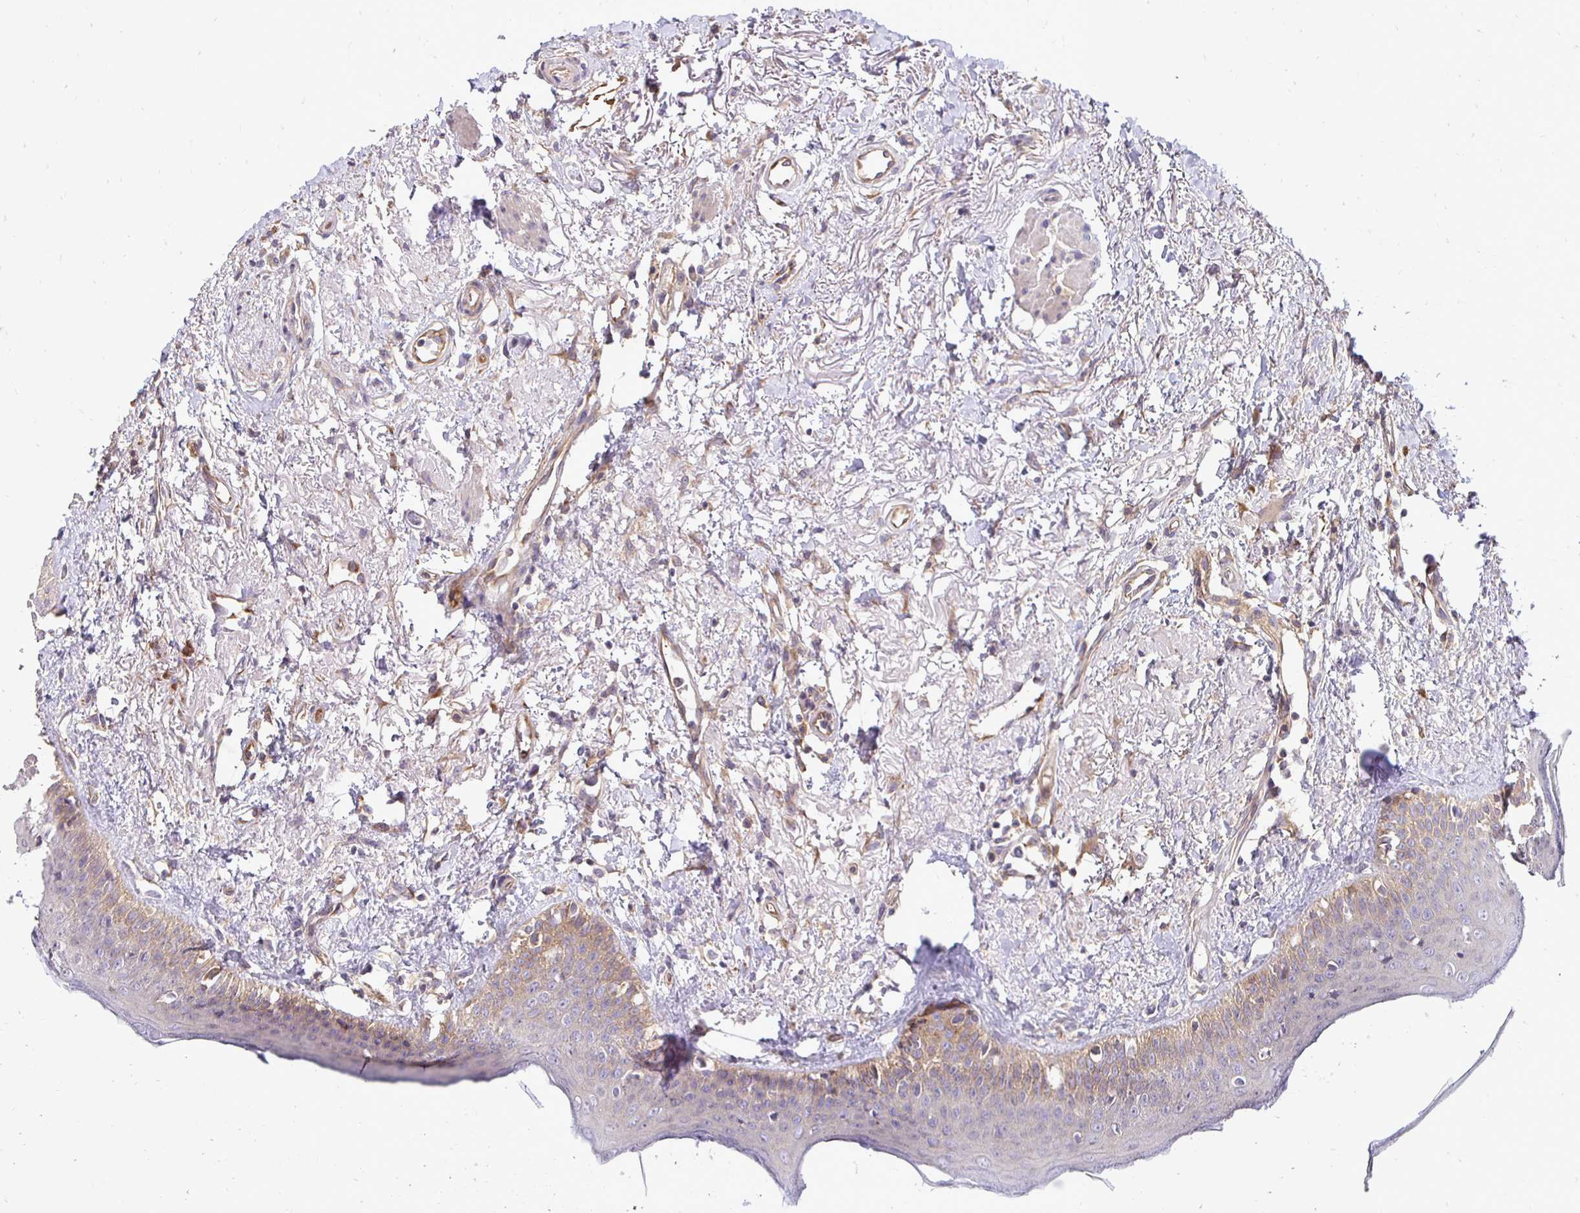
{"staining": {"intensity": "weak", "quantity": "25%-75%", "location": "cytoplasmic/membranous"}, "tissue": "oral mucosa", "cell_type": "Squamous epithelial cells", "image_type": "normal", "snomed": [{"axis": "morphology", "description": "Normal tissue, NOS"}, {"axis": "topography", "description": "Oral tissue"}], "caption": "Oral mucosa stained with DAB IHC exhibits low levels of weak cytoplasmic/membranous positivity in approximately 25%-75% of squamous epithelial cells.", "gene": "SLC9A1", "patient": {"sex": "female", "age": 70}}